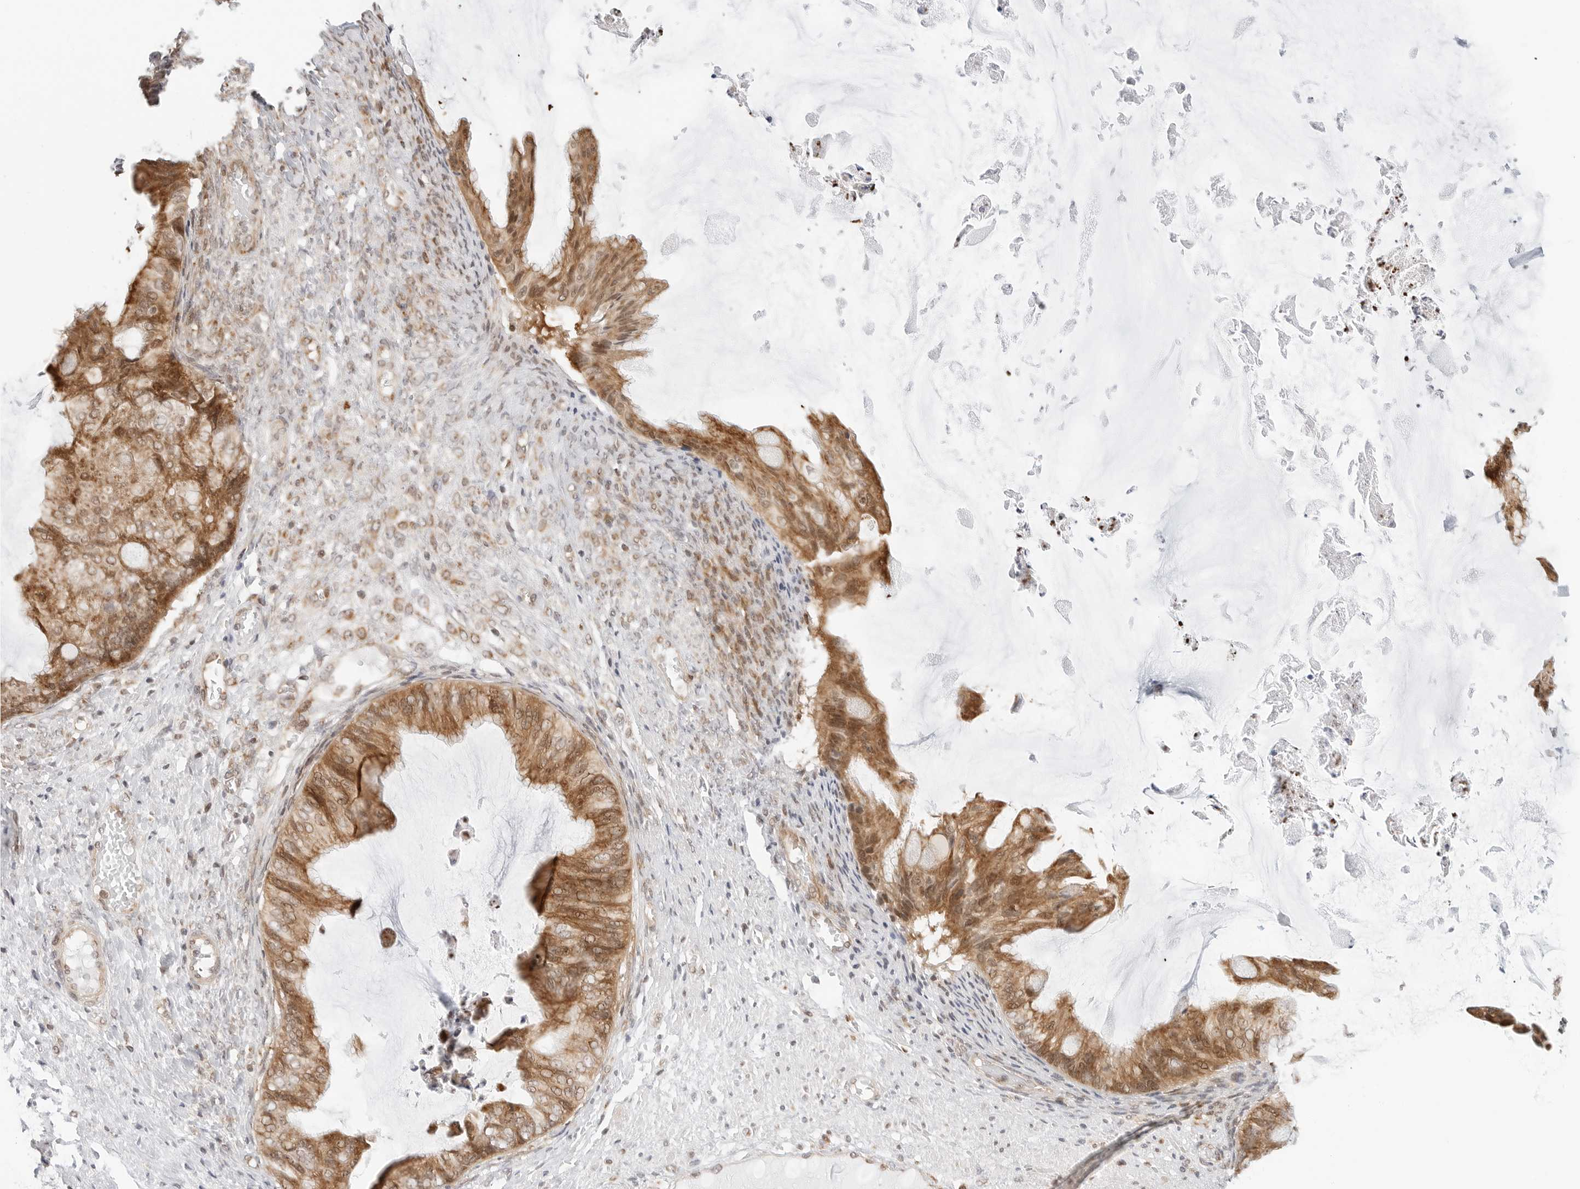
{"staining": {"intensity": "moderate", "quantity": ">75%", "location": "cytoplasmic/membranous"}, "tissue": "ovarian cancer", "cell_type": "Tumor cells", "image_type": "cancer", "snomed": [{"axis": "morphology", "description": "Cystadenocarcinoma, mucinous, NOS"}, {"axis": "topography", "description": "Ovary"}], "caption": "Immunohistochemical staining of mucinous cystadenocarcinoma (ovarian) displays medium levels of moderate cytoplasmic/membranous expression in approximately >75% of tumor cells.", "gene": "POLR3GL", "patient": {"sex": "female", "age": 61}}